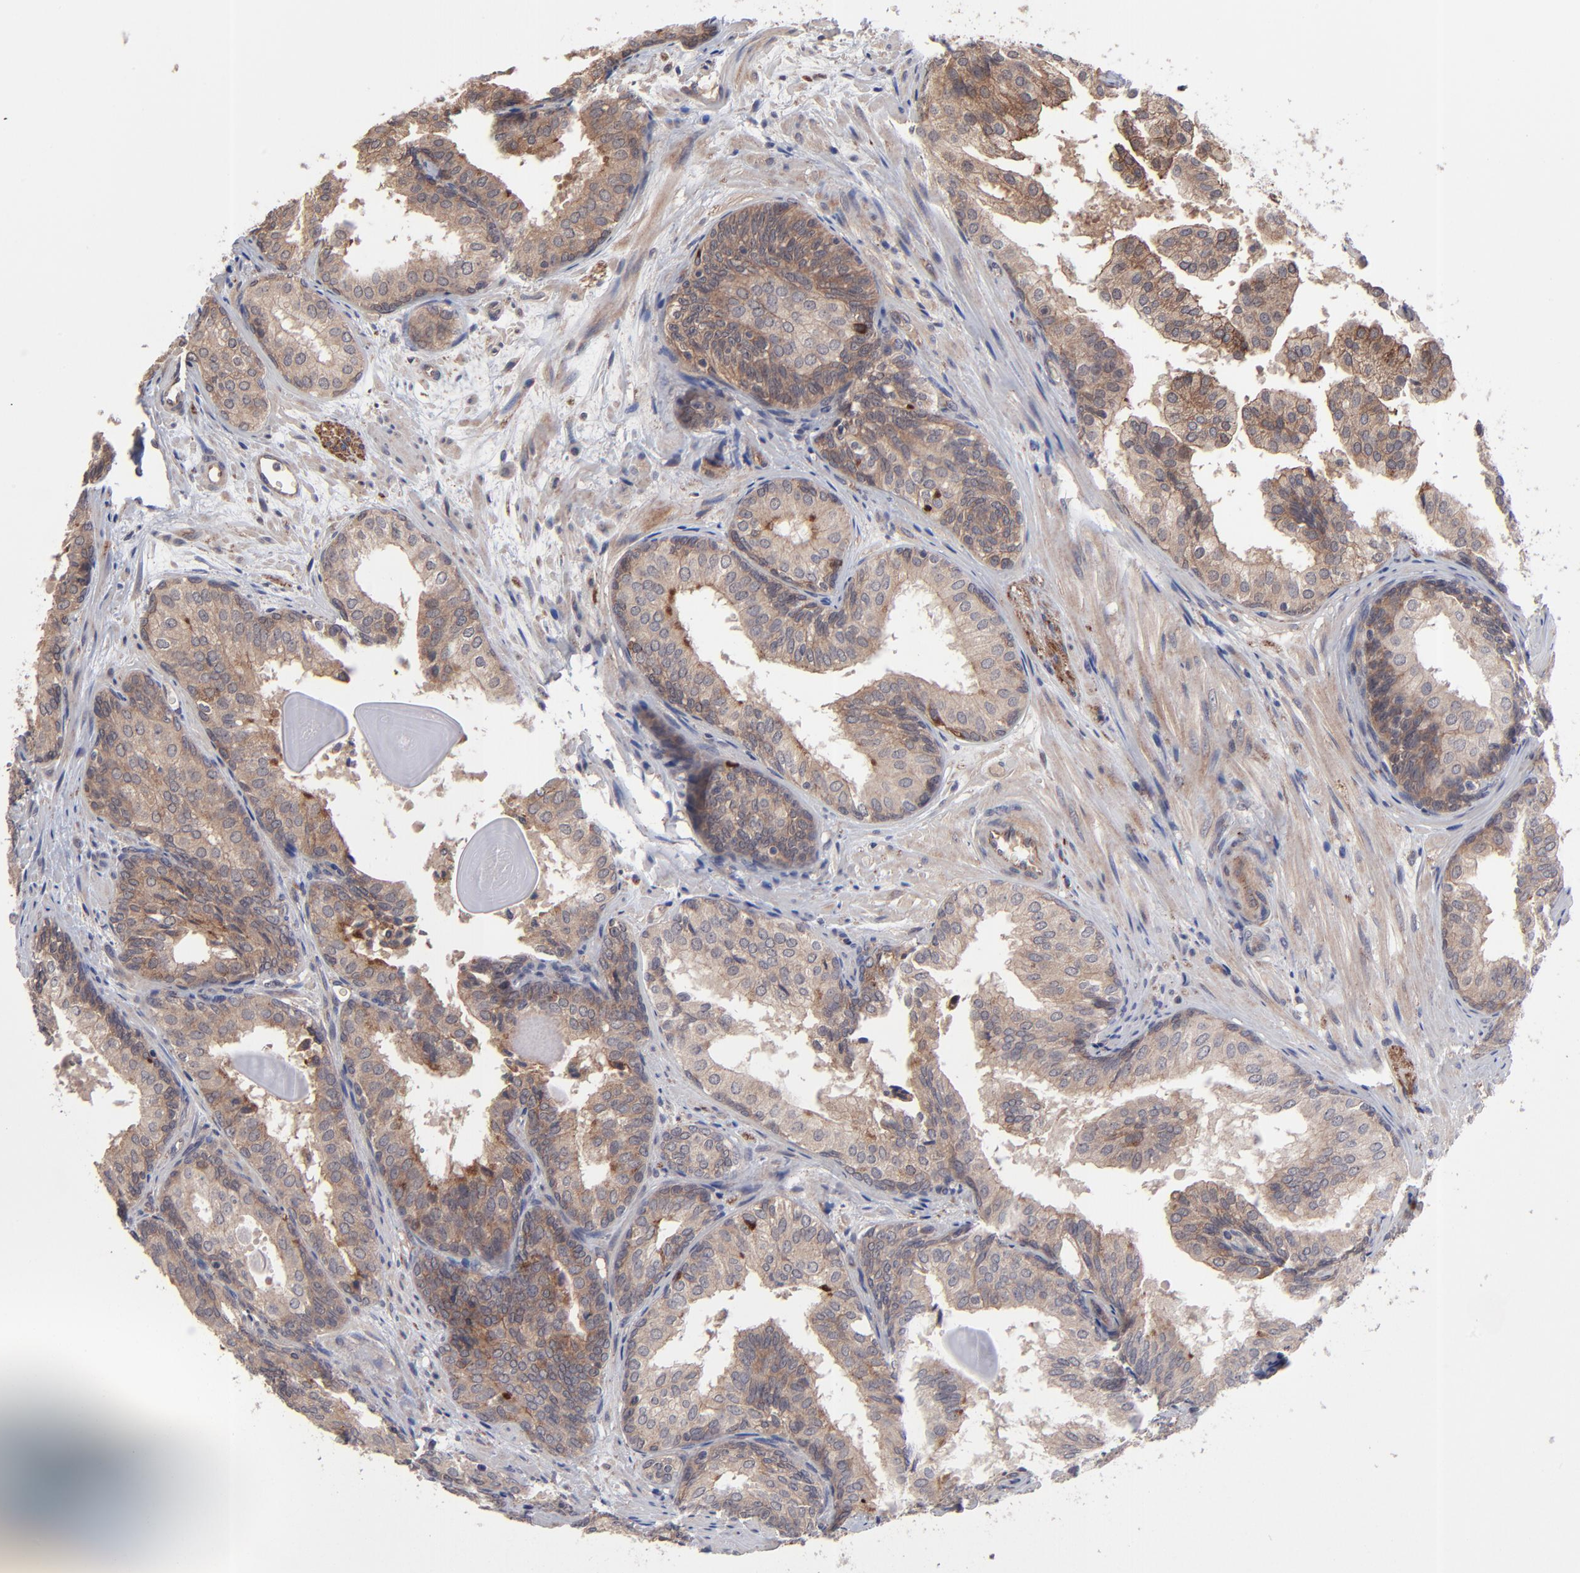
{"staining": {"intensity": "moderate", "quantity": ">75%", "location": "cytoplasmic/membranous"}, "tissue": "prostate cancer", "cell_type": "Tumor cells", "image_type": "cancer", "snomed": [{"axis": "morphology", "description": "Adenocarcinoma, Low grade"}, {"axis": "topography", "description": "Prostate"}], "caption": "About >75% of tumor cells in human prostate cancer (low-grade adenocarcinoma) demonstrate moderate cytoplasmic/membranous protein expression as visualized by brown immunohistochemical staining.", "gene": "ZNF780B", "patient": {"sex": "male", "age": 69}}